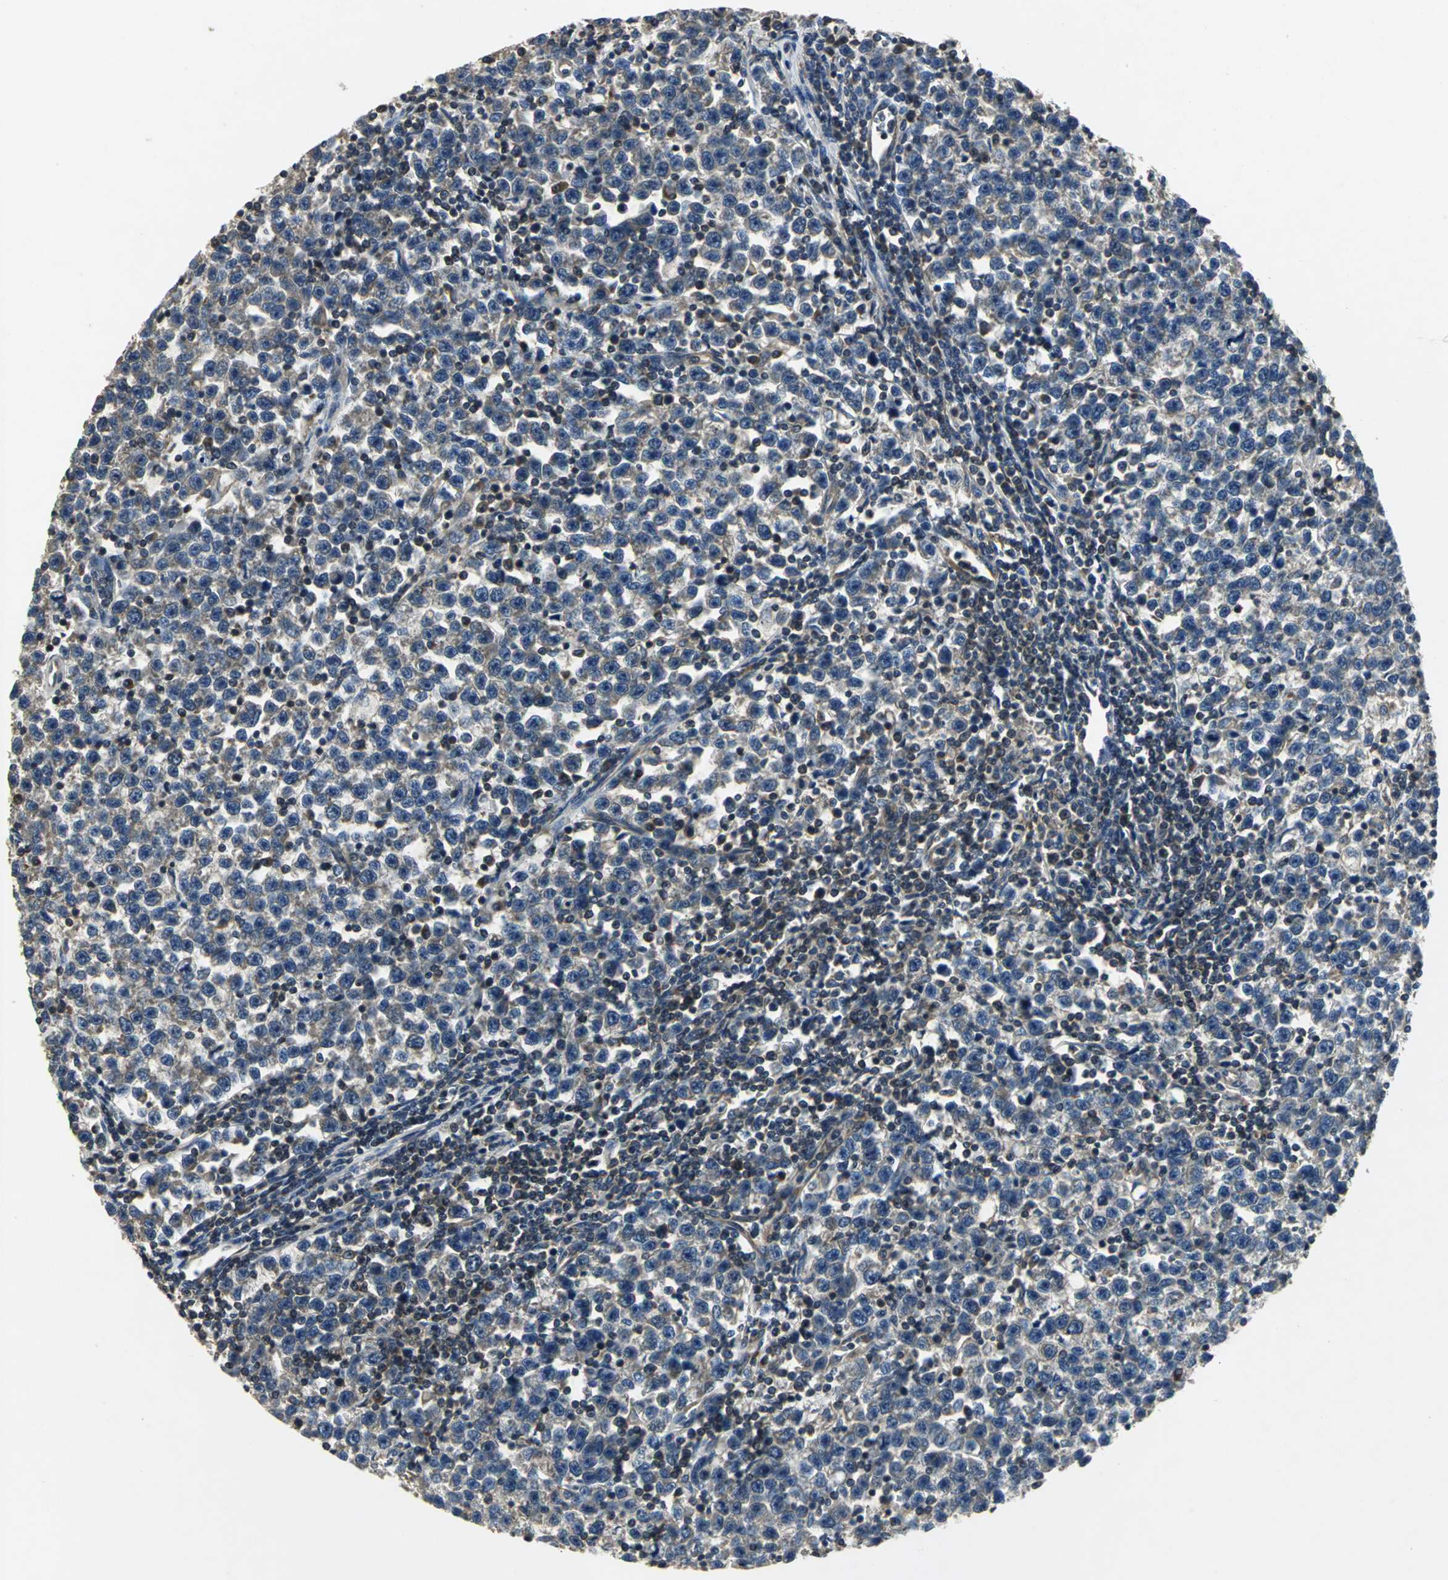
{"staining": {"intensity": "weak", "quantity": ">75%", "location": "cytoplasmic/membranous"}, "tissue": "testis cancer", "cell_type": "Tumor cells", "image_type": "cancer", "snomed": [{"axis": "morphology", "description": "Seminoma, NOS"}, {"axis": "topography", "description": "Testis"}], "caption": "Protein staining of seminoma (testis) tissue demonstrates weak cytoplasmic/membranous expression in about >75% of tumor cells. Using DAB (brown) and hematoxylin (blue) stains, captured at high magnification using brightfield microscopy.", "gene": "IRF3", "patient": {"sex": "male", "age": 43}}